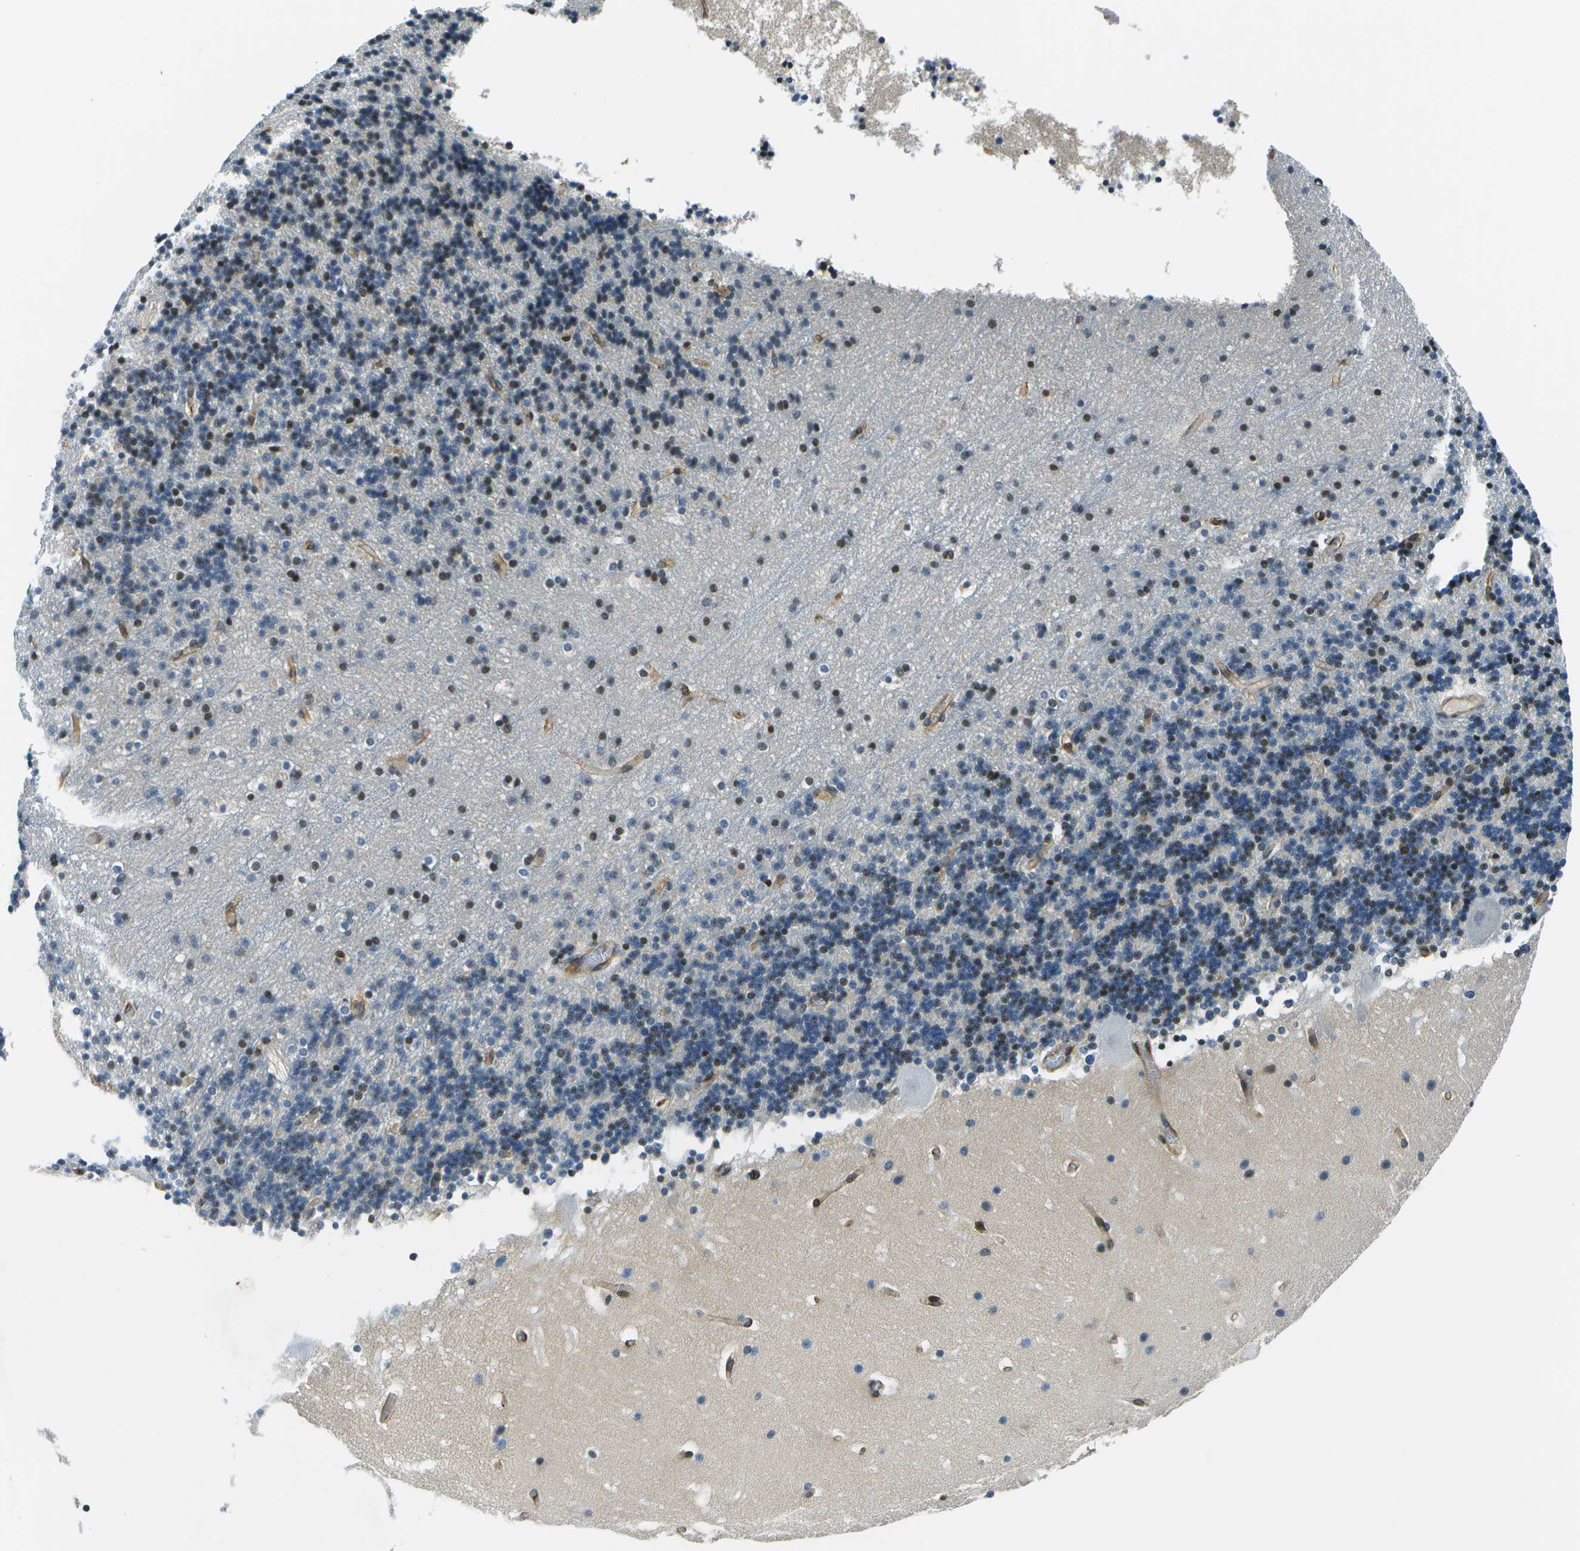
{"staining": {"intensity": "moderate", "quantity": "<25%", "location": "nuclear"}, "tissue": "cerebellum", "cell_type": "Cells in granular layer", "image_type": "normal", "snomed": [{"axis": "morphology", "description": "Normal tissue, NOS"}, {"axis": "topography", "description": "Cerebellum"}], "caption": "Immunohistochemical staining of normal cerebellum reveals <25% levels of moderate nuclear protein staining in about <25% of cells in granular layer.", "gene": "ESYT1", "patient": {"sex": "male", "age": 45}}